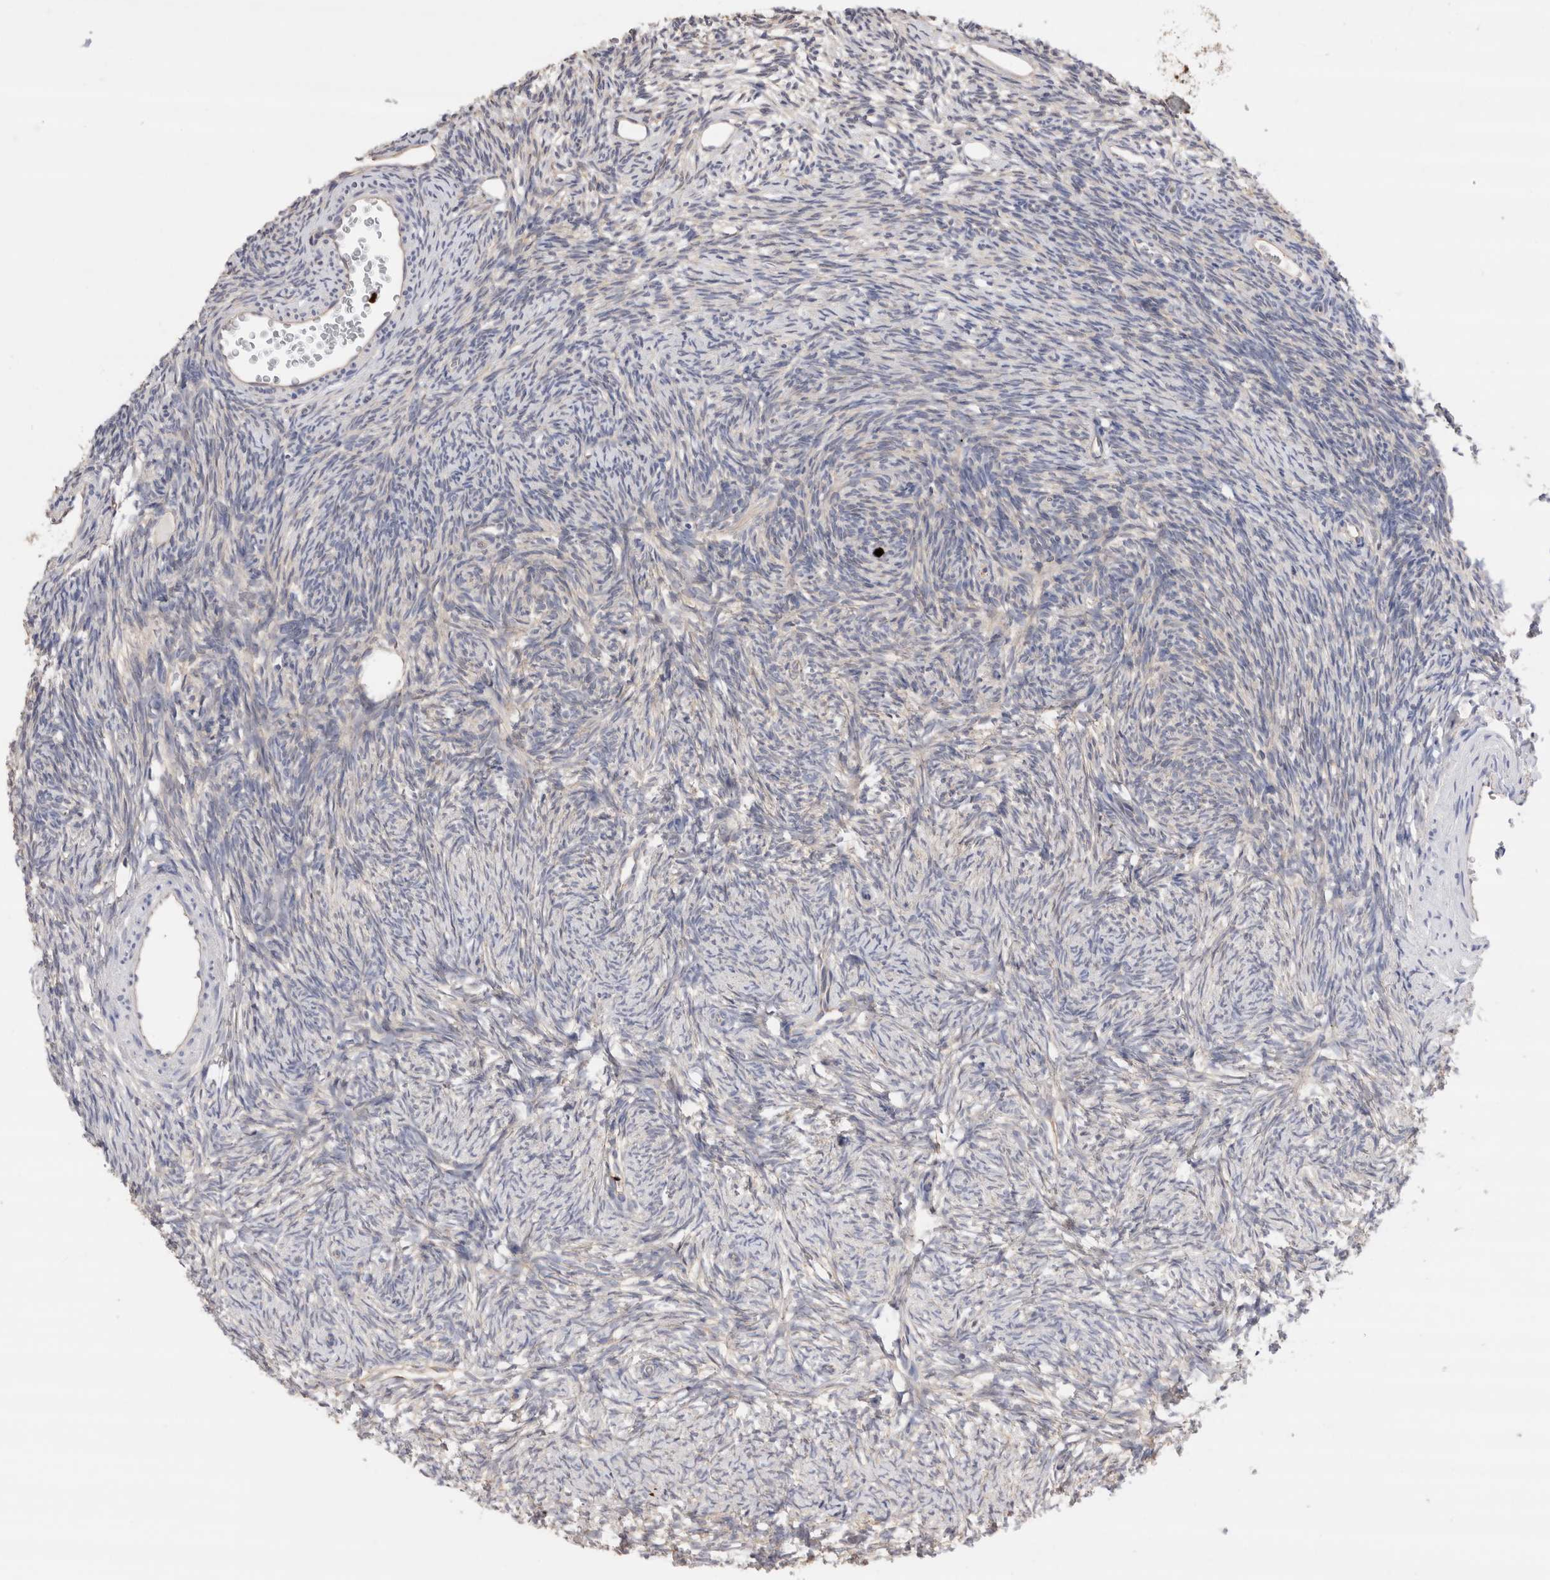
{"staining": {"intensity": "weak", "quantity": ">75%", "location": "cytoplasmic/membranous"}, "tissue": "ovary", "cell_type": "Follicle cells", "image_type": "normal", "snomed": [{"axis": "morphology", "description": "Normal tissue, NOS"}, {"axis": "topography", "description": "Ovary"}], "caption": "Ovary was stained to show a protein in brown. There is low levels of weak cytoplasmic/membranous staining in about >75% of follicle cells.", "gene": "NXT2", "patient": {"sex": "female", "age": 34}}